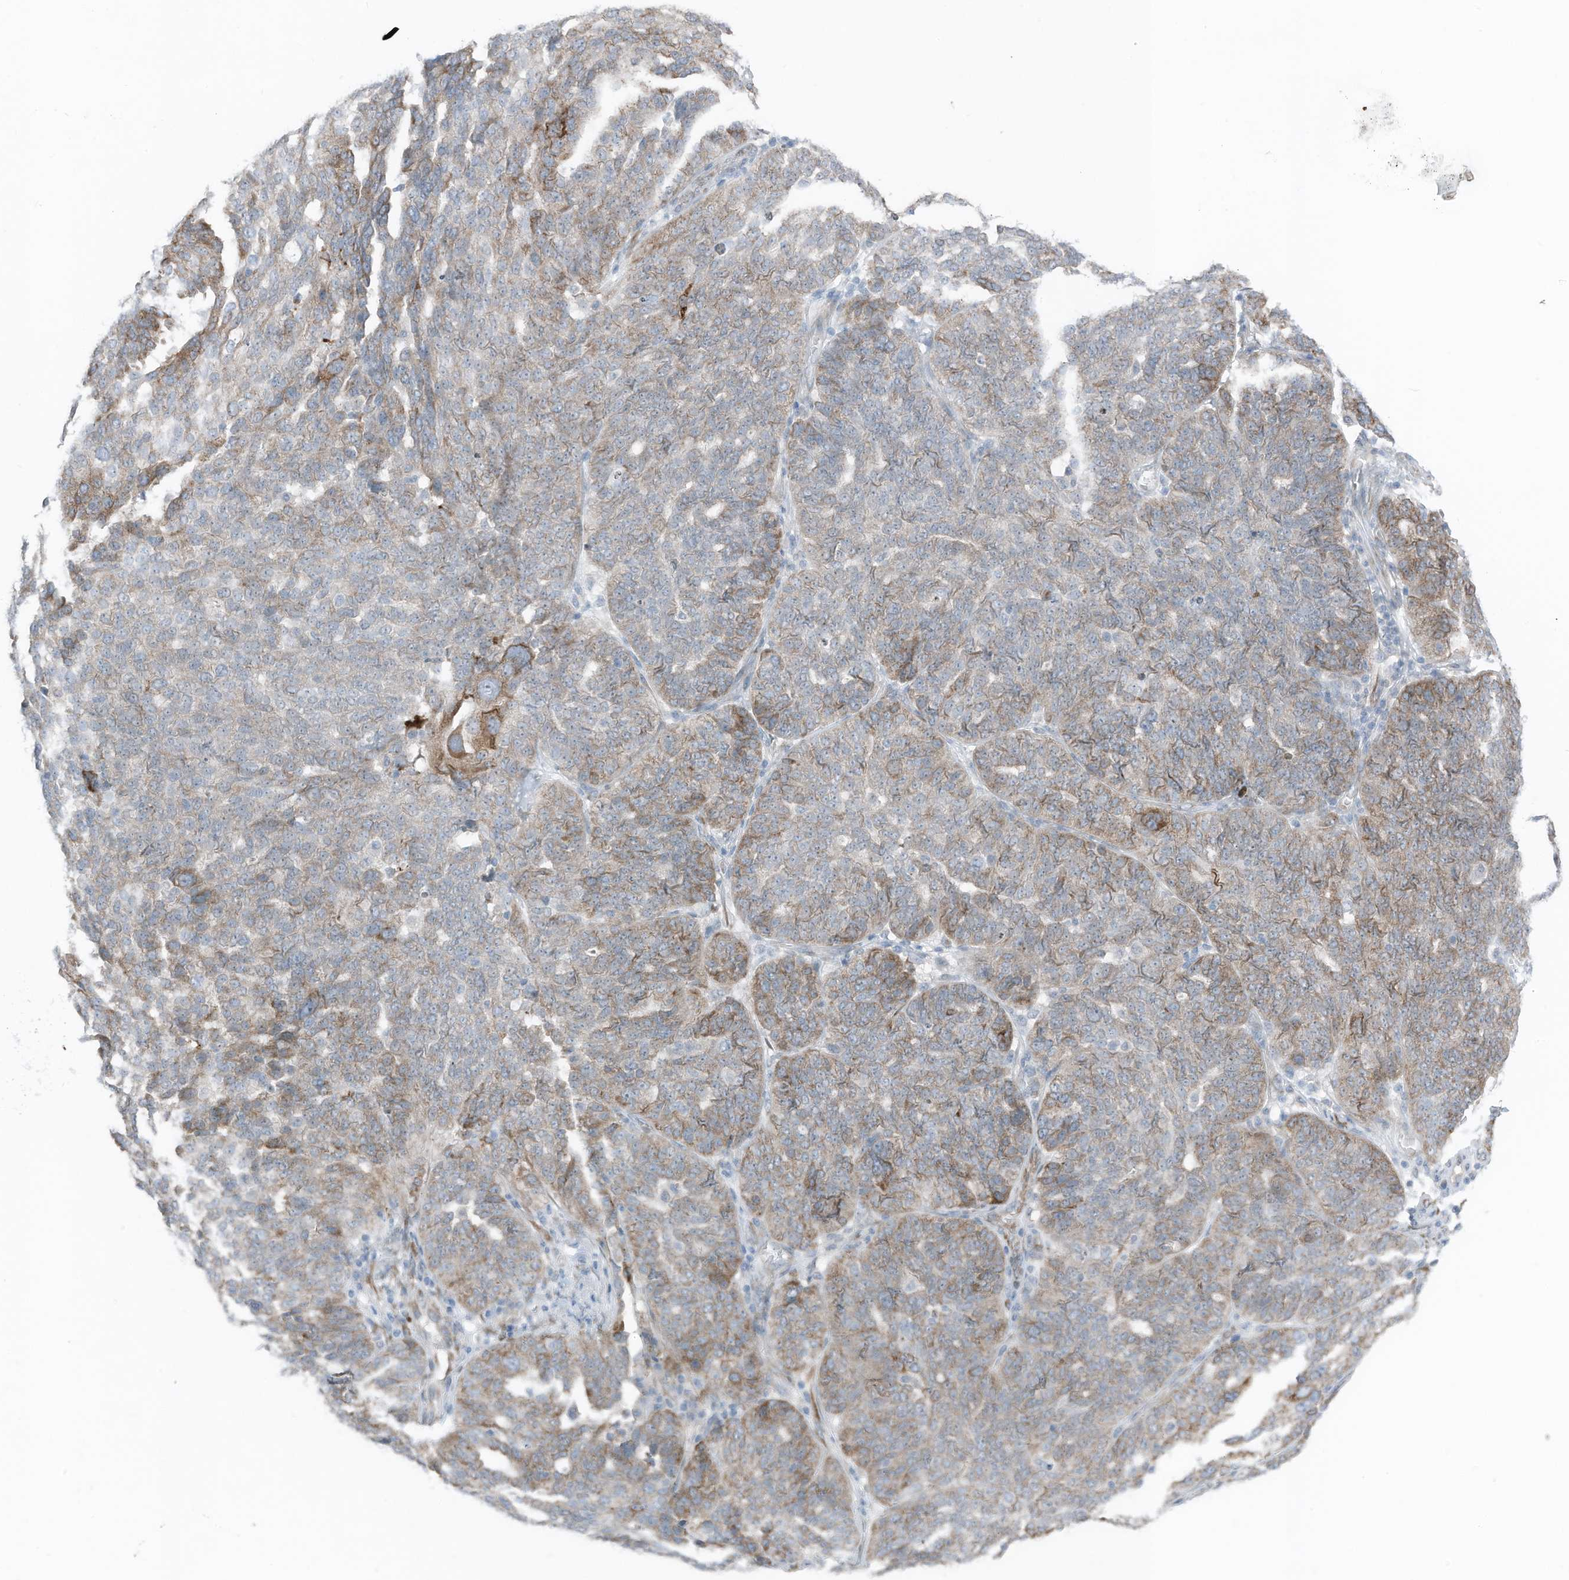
{"staining": {"intensity": "moderate", "quantity": "25%-75%", "location": "cytoplasmic/membranous"}, "tissue": "ovarian cancer", "cell_type": "Tumor cells", "image_type": "cancer", "snomed": [{"axis": "morphology", "description": "Cystadenocarcinoma, serous, NOS"}, {"axis": "topography", "description": "Ovary"}], "caption": "Protein analysis of ovarian cancer tissue reveals moderate cytoplasmic/membranous positivity in about 25%-75% of tumor cells. (brown staining indicates protein expression, while blue staining denotes nuclei).", "gene": "ARHGEF33", "patient": {"sex": "female", "age": 59}}